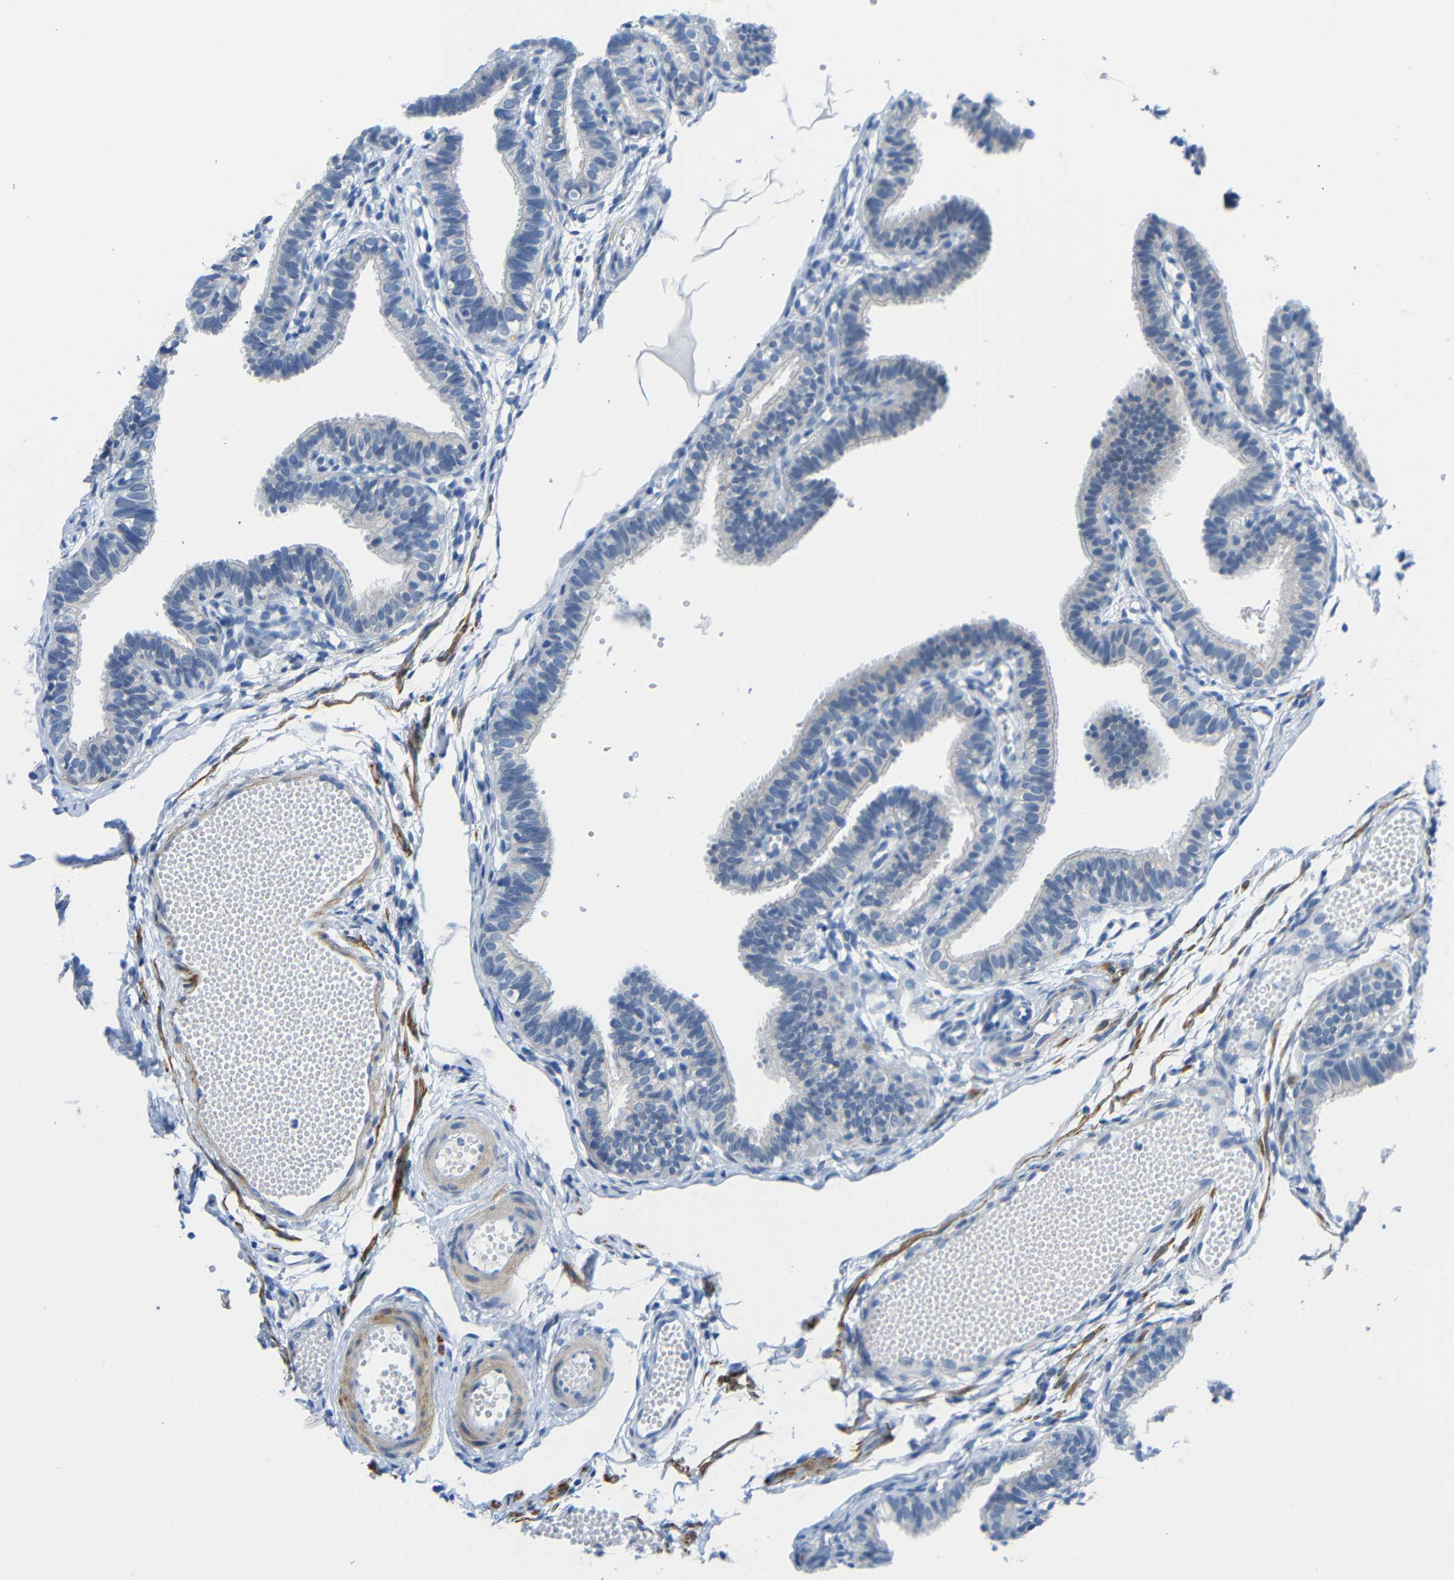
{"staining": {"intensity": "negative", "quantity": "none", "location": "none"}, "tissue": "fallopian tube", "cell_type": "Glandular cells", "image_type": "normal", "snomed": [{"axis": "morphology", "description": "Normal tissue, NOS"}, {"axis": "topography", "description": "Fallopian tube"}, {"axis": "topography", "description": "Placenta"}], "caption": "Glandular cells show no significant protein expression in benign fallopian tube. Brightfield microscopy of immunohistochemistry (IHC) stained with DAB (3,3'-diaminobenzidine) (brown) and hematoxylin (blue), captured at high magnification.", "gene": "NEGR1", "patient": {"sex": "female", "age": 34}}